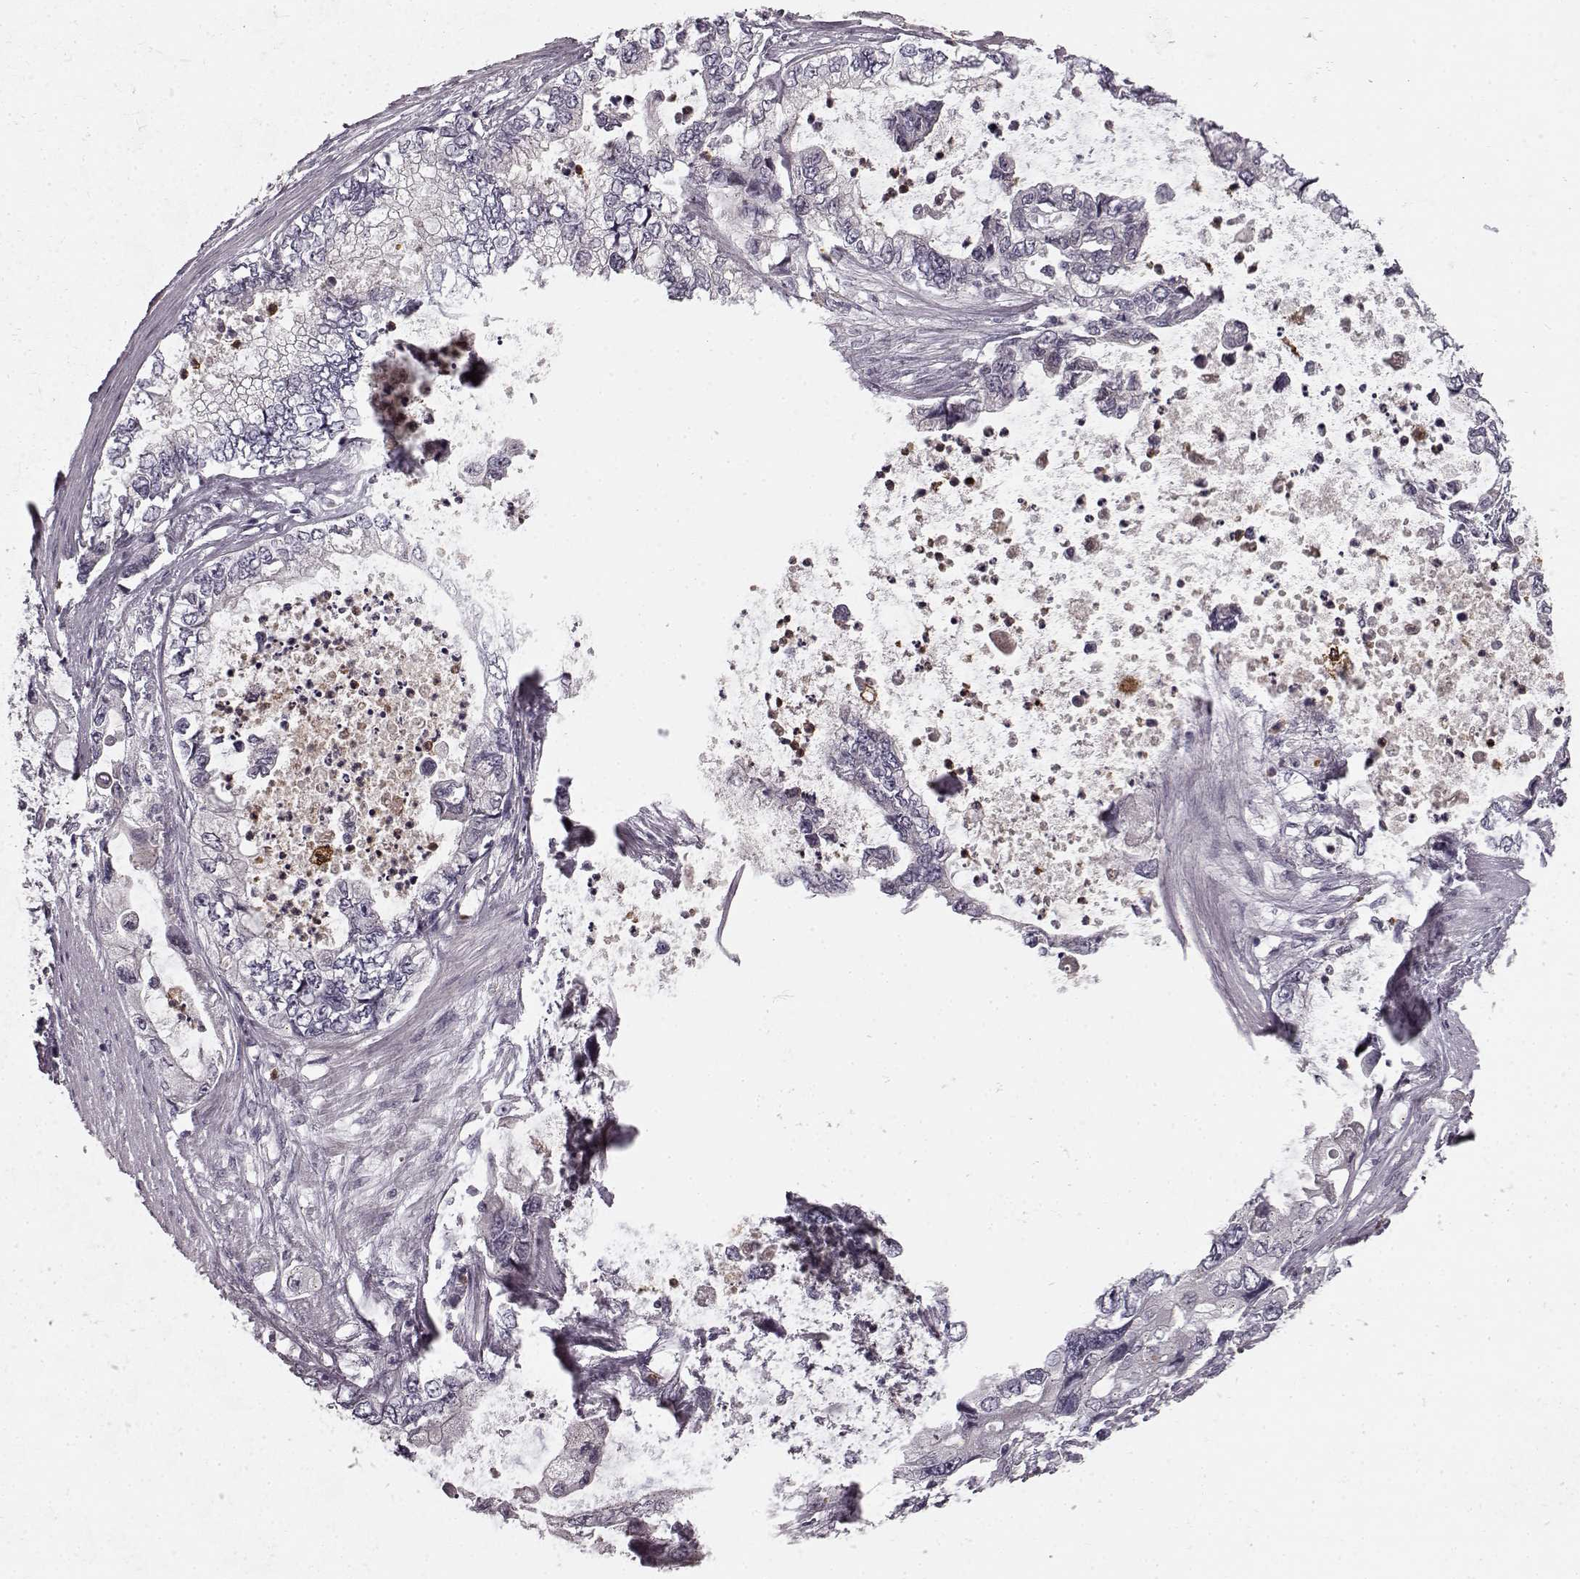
{"staining": {"intensity": "negative", "quantity": "none", "location": "none"}, "tissue": "stomach cancer", "cell_type": "Tumor cells", "image_type": "cancer", "snomed": [{"axis": "morphology", "description": "Adenocarcinoma, NOS"}, {"axis": "topography", "description": "Pancreas"}, {"axis": "topography", "description": "Stomach, upper"}, {"axis": "topography", "description": "Stomach"}], "caption": "The micrograph reveals no significant expression in tumor cells of stomach cancer.", "gene": "CHIT1", "patient": {"sex": "male", "age": 77}}